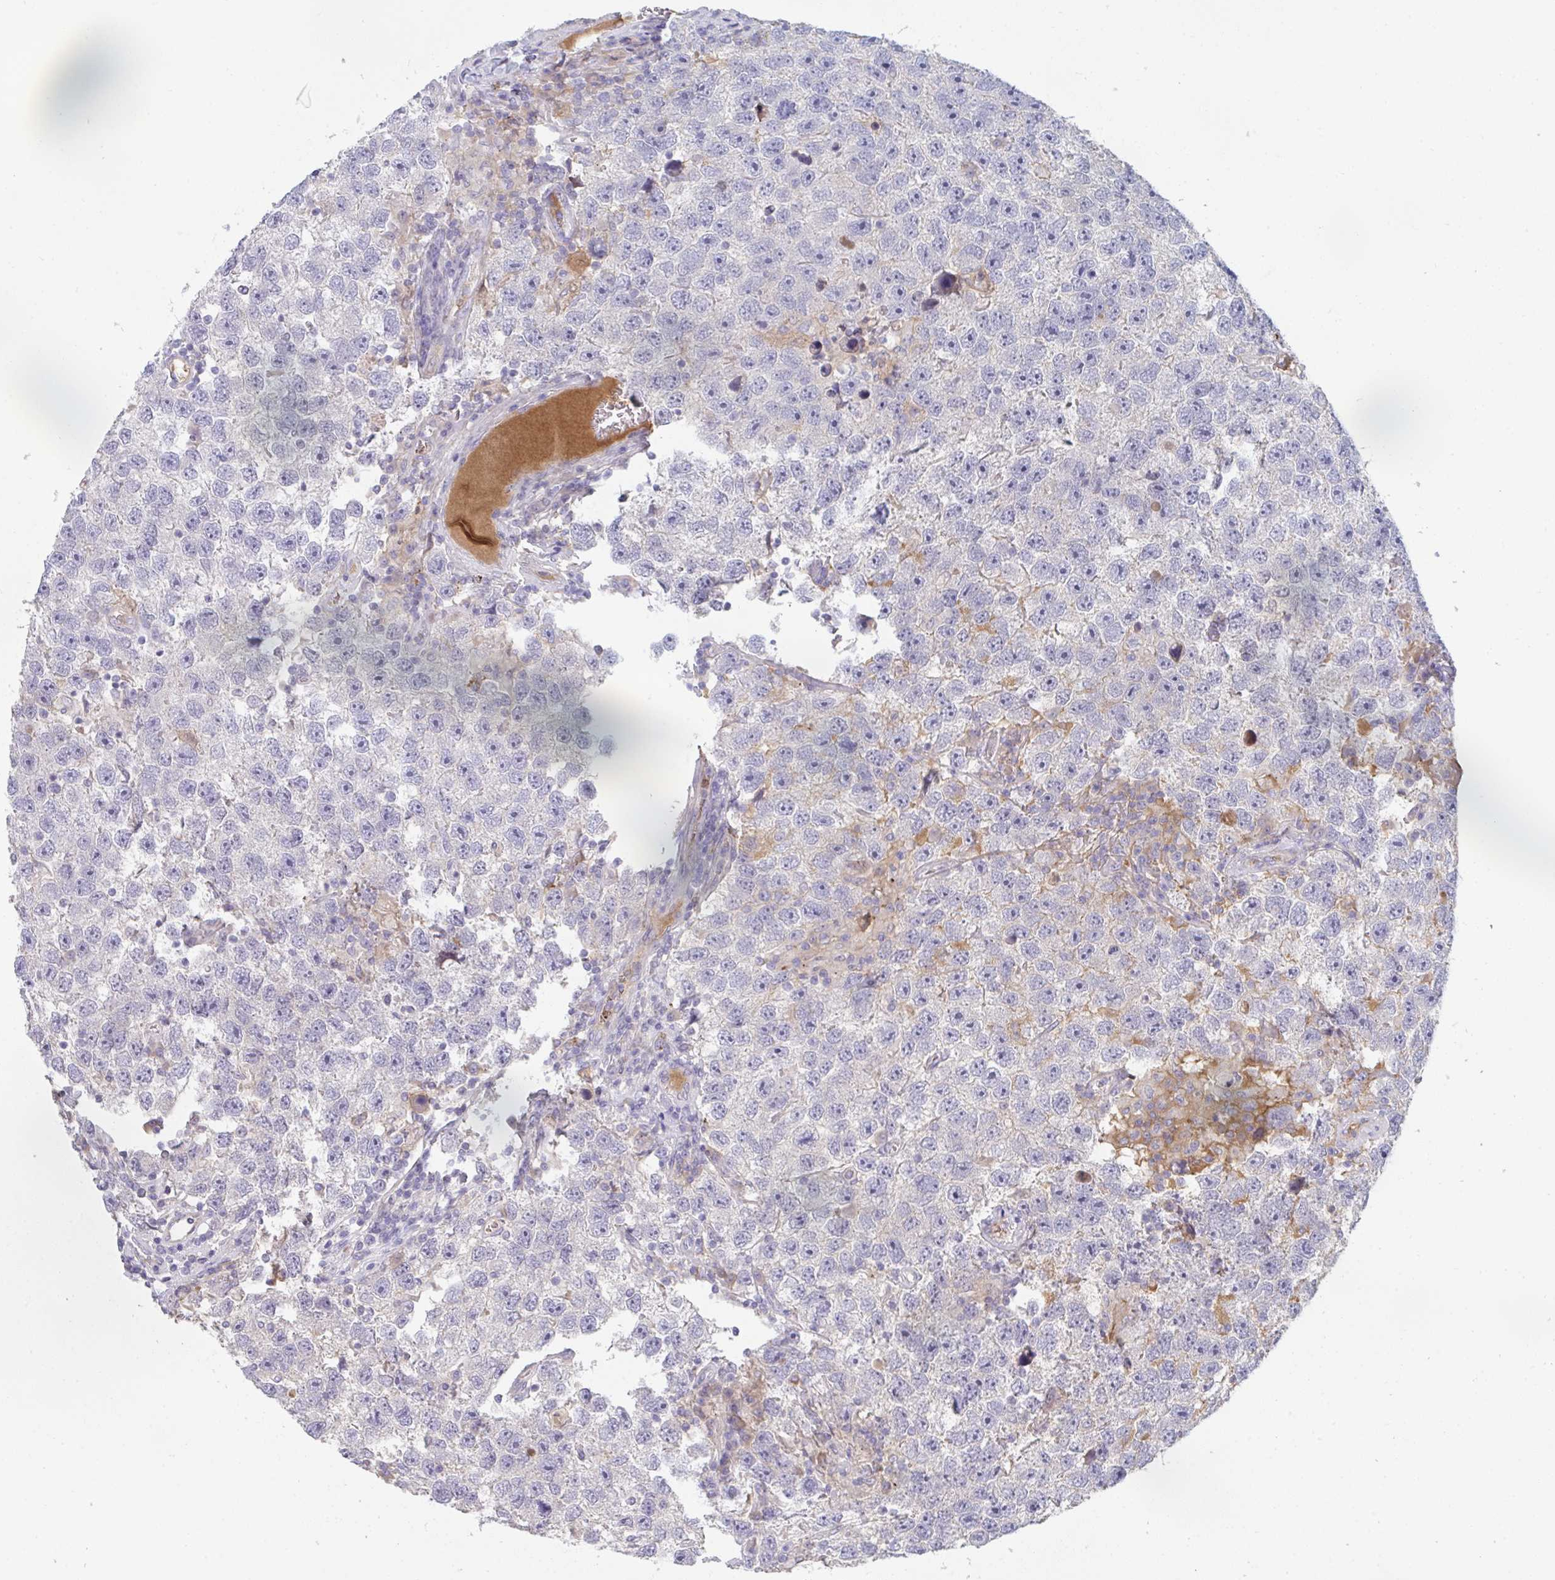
{"staining": {"intensity": "negative", "quantity": "none", "location": "none"}, "tissue": "testis cancer", "cell_type": "Tumor cells", "image_type": "cancer", "snomed": [{"axis": "morphology", "description": "Seminoma, NOS"}, {"axis": "topography", "description": "Testis"}], "caption": "This is an immunohistochemistry histopathology image of human testis cancer. There is no positivity in tumor cells.", "gene": "HGFAC", "patient": {"sex": "male", "age": 26}}